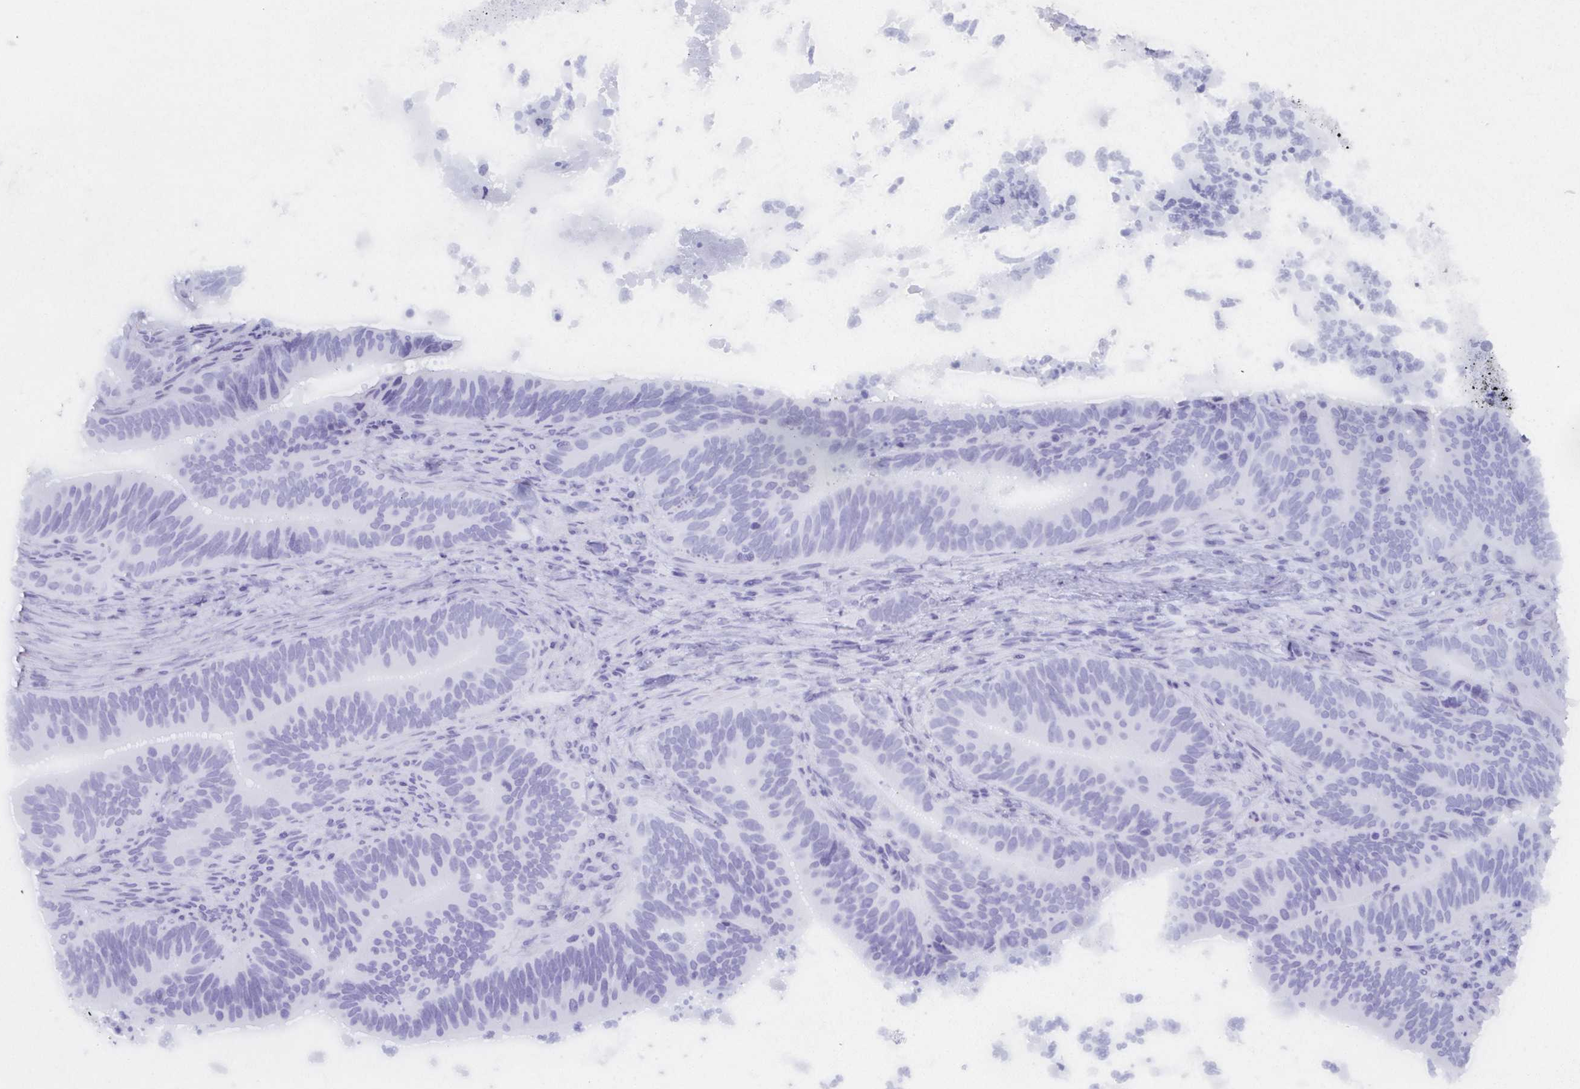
{"staining": {"intensity": "negative", "quantity": "none", "location": "none"}, "tissue": "colorectal cancer", "cell_type": "Tumor cells", "image_type": "cancer", "snomed": [{"axis": "morphology", "description": "Adenocarcinoma, NOS"}, {"axis": "topography", "description": "Colon"}], "caption": "This is a micrograph of IHC staining of colorectal adenocarcinoma, which shows no staining in tumor cells.", "gene": "AGFG2", "patient": {"sex": "female", "age": 43}}